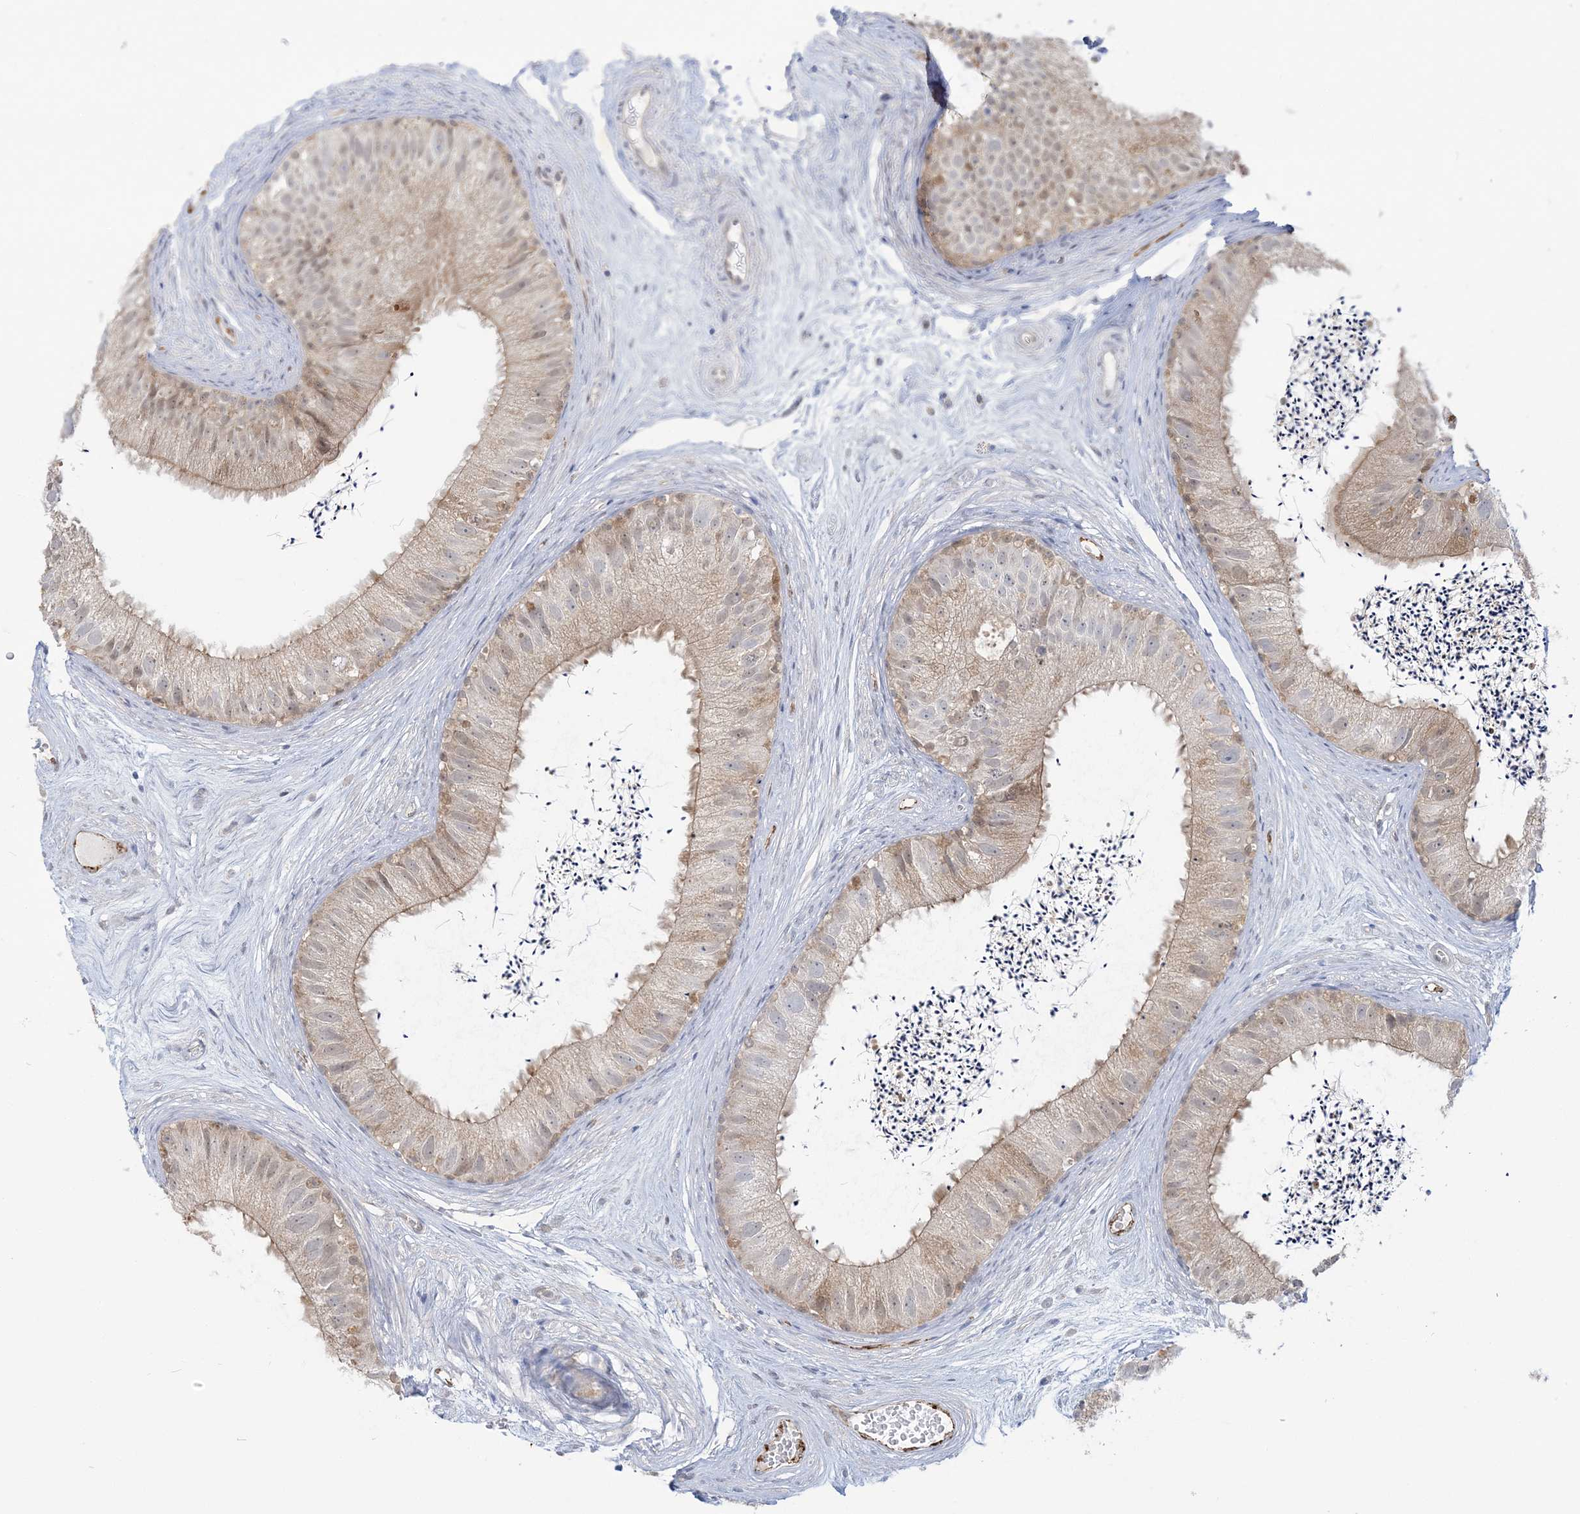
{"staining": {"intensity": "weak", "quantity": "25%-75%", "location": "cytoplasmic/membranous"}, "tissue": "epididymis", "cell_type": "Glandular cells", "image_type": "normal", "snomed": [{"axis": "morphology", "description": "Normal tissue, NOS"}, {"axis": "topography", "description": "Epididymis"}], "caption": "Immunohistochemistry staining of unremarkable epididymis, which exhibits low levels of weak cytoplasmic/membranous positivity in about 25%-75% of glandular cells indicating weak cytoplasmic/membranous protein positivity. The staining was performed using DAB (brown) for protein detection and nuclei were counterstained in hematoxylin (blue).", "gene": "INPP1", "patient": {"sex": "male", "age": 77}}